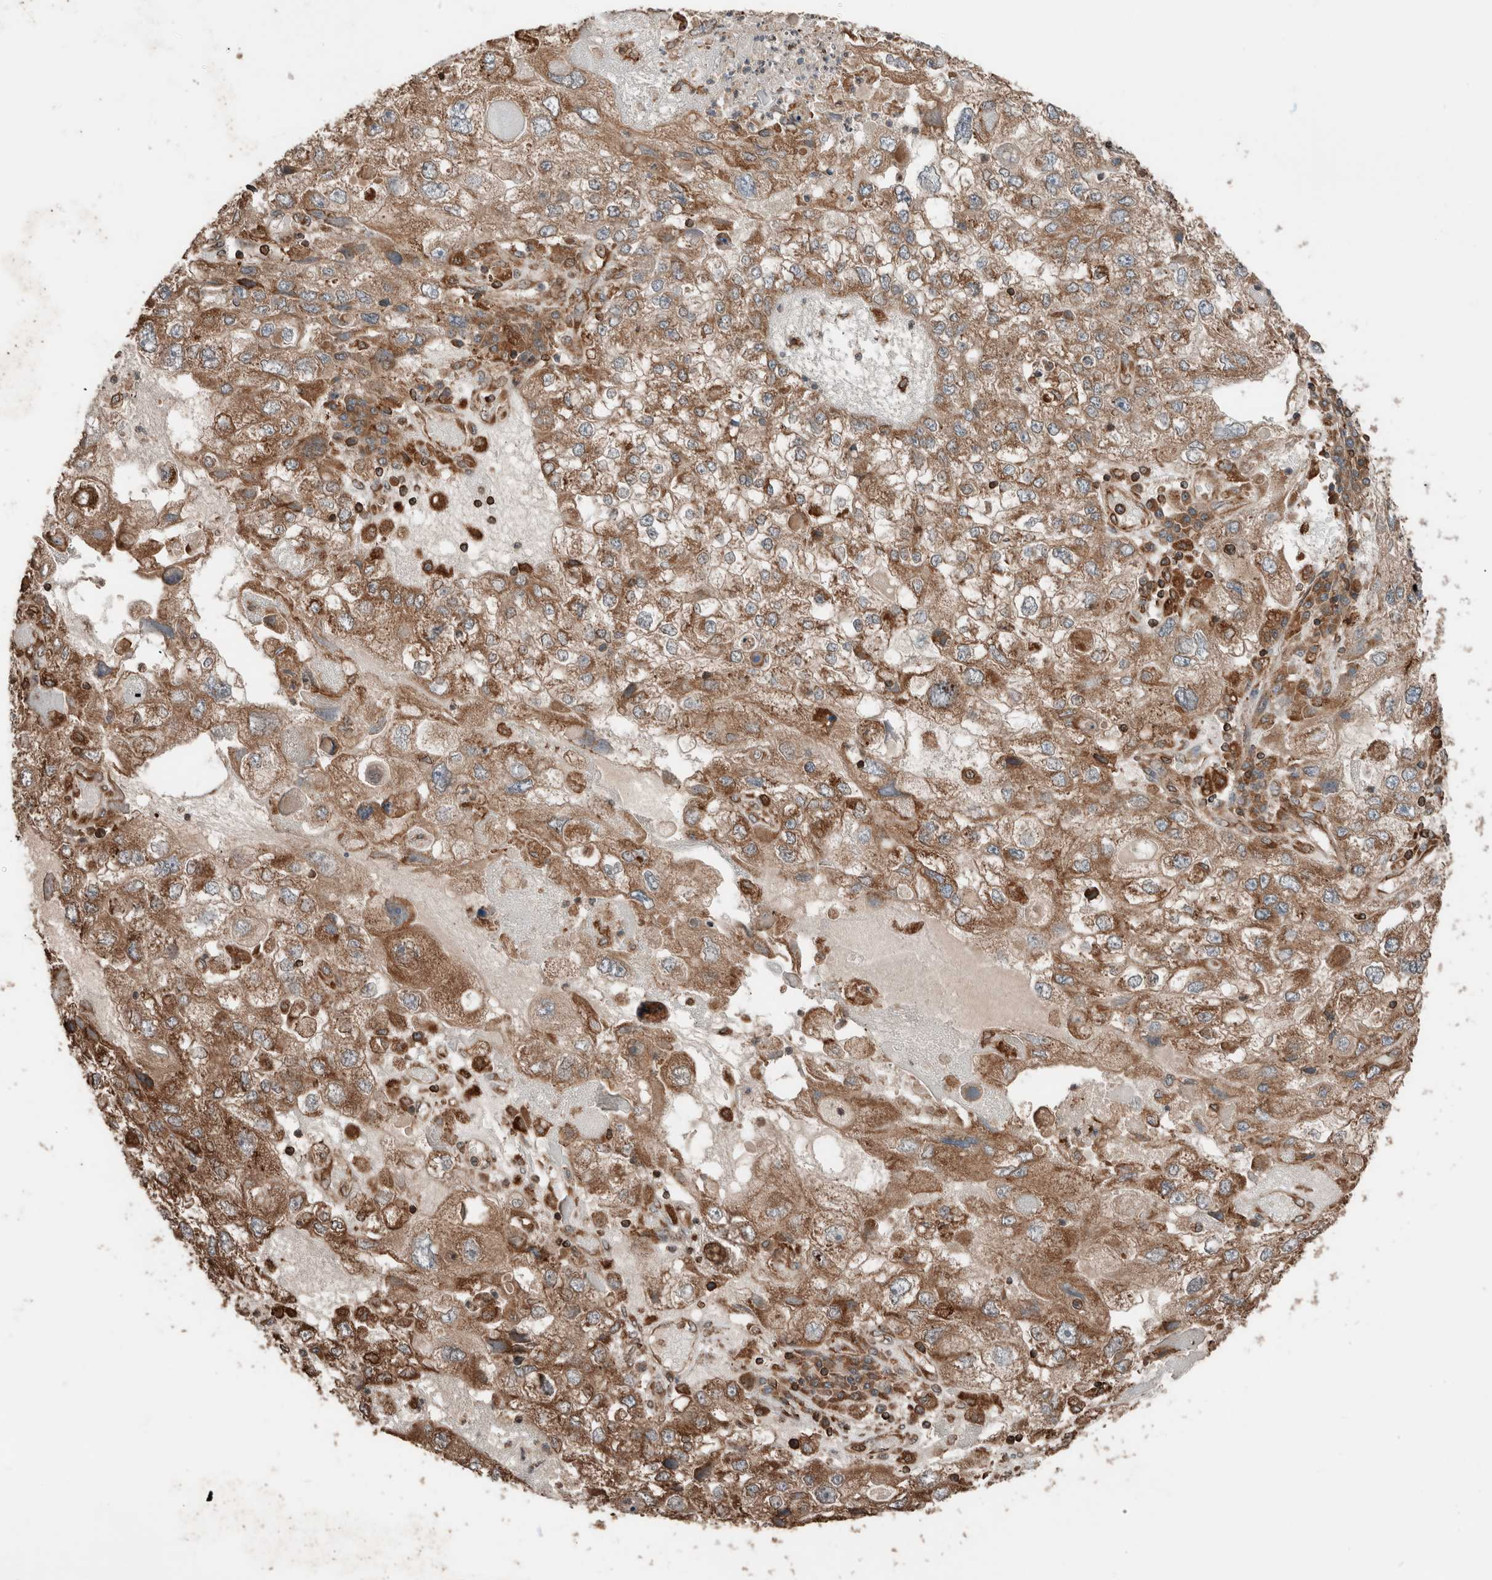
{"staining": {"intensity": "moderate", "quantity": ">75%", "location": "cytoplasmic/membranous"}, "tissue": "endometrial cancer", "cell_type": "Tumor cells", "image_type": "cancer", "snomed": [{"axis": "morphology", "description": "Adenocarcinoma, NOS"}, {"axis": "topography", "description": "Endometrium"}], "caption": "Moderate cytoplasmic/membranous positivity is seen in about >75% of tumor cells in endometrial adenocarcinoma.", "gene": "ERAP2", "patient": {"sex": "female", "age": 49}}